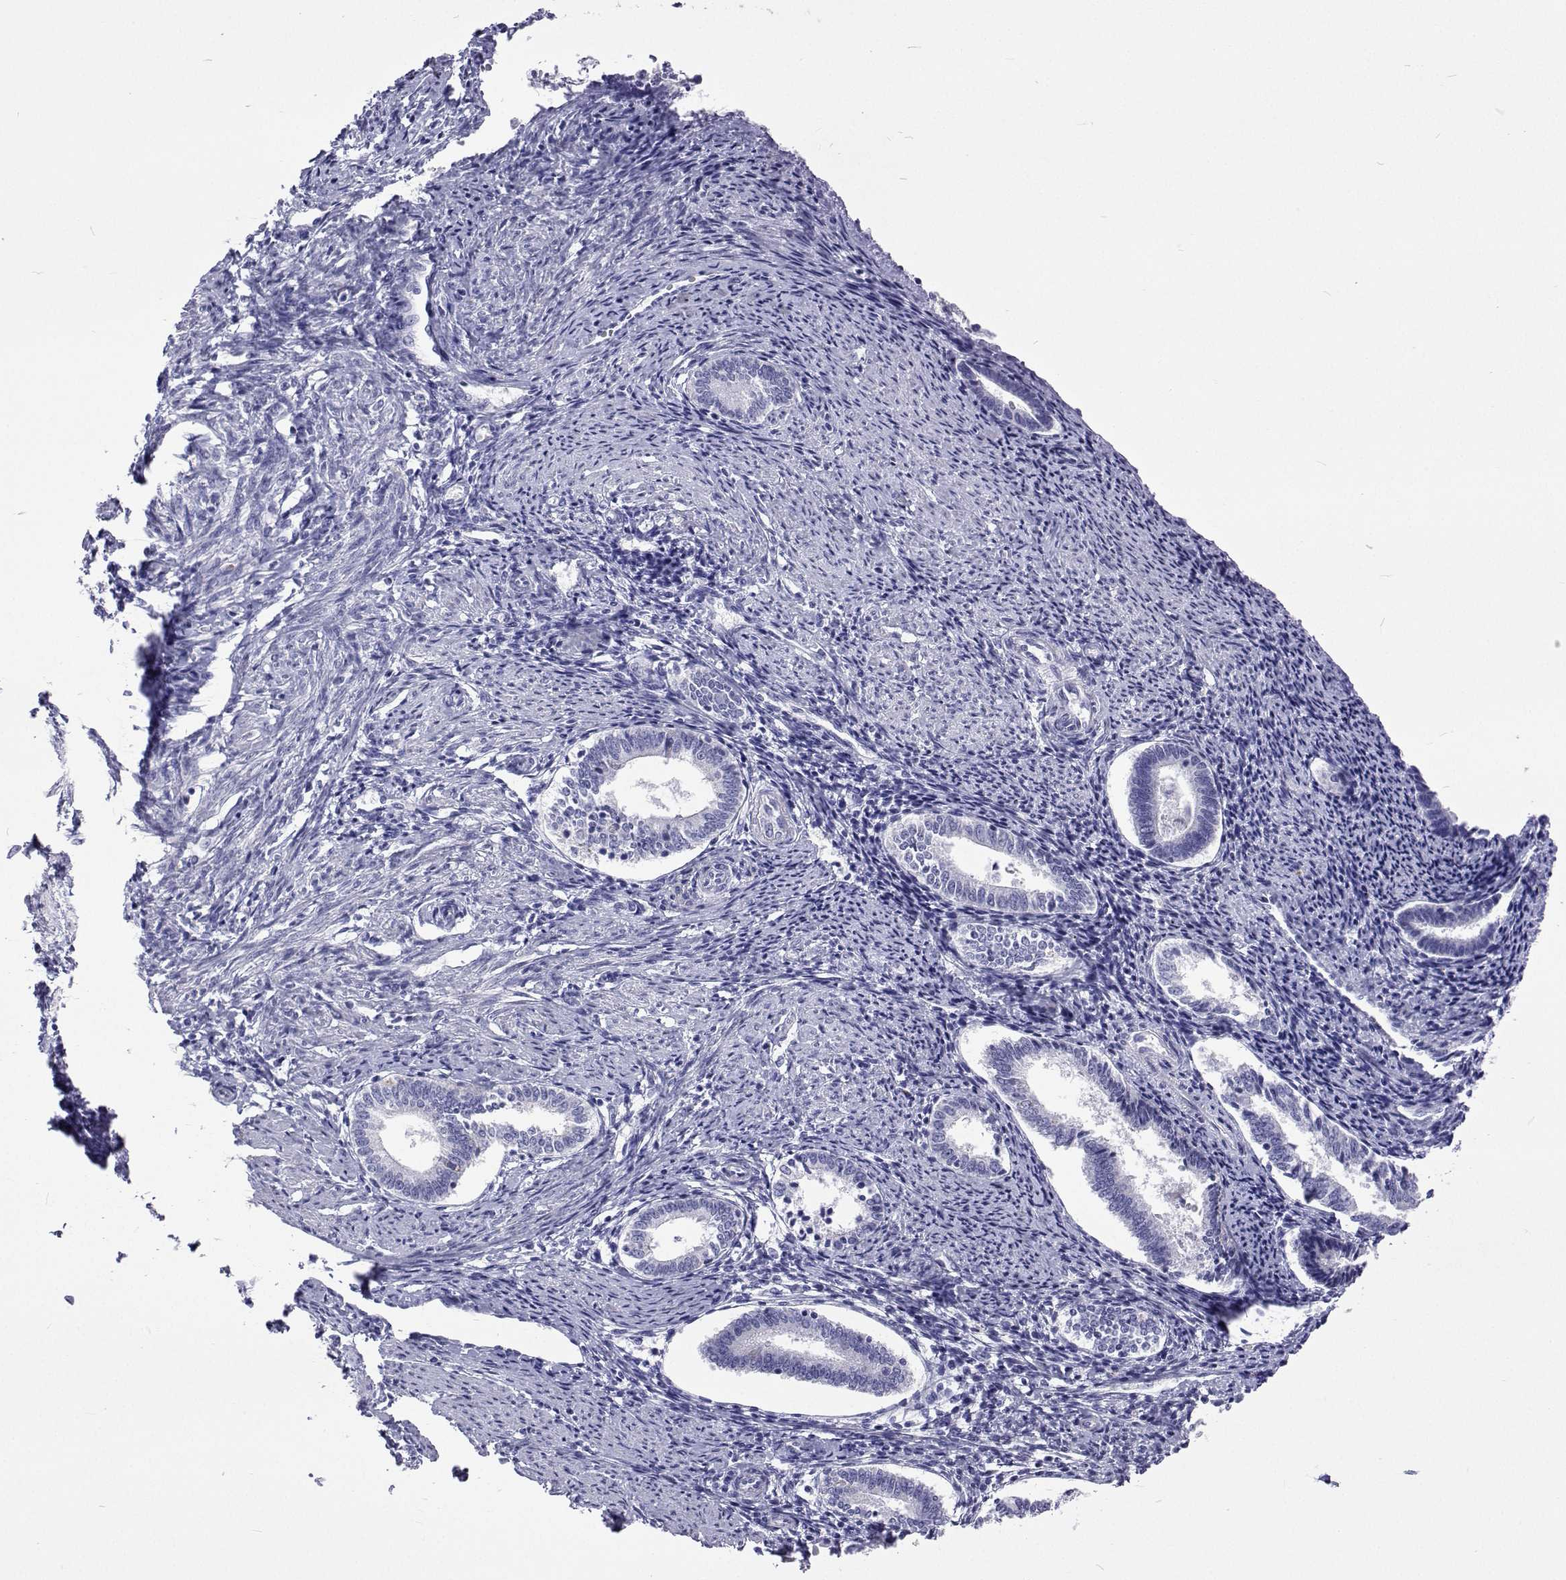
{"staining": {"intensity": "negative", "quantity": "none", "location": "none"}, "tissue": "endometrium", "cell_type": "Cells in endometrial stroma", "image_type": "normal", "snomed": [{"axis": "morphology", "description": "Normal tissue, NOS"}, {"axis": "topography", "description": "Endometrium"}], "caption": "This is an immunohistochemistry image of normal endometrium. There is no staining in cells in endometrial stroma.", "gene": "UMODL1", "patient": {"sex": "female", "age": 41}}